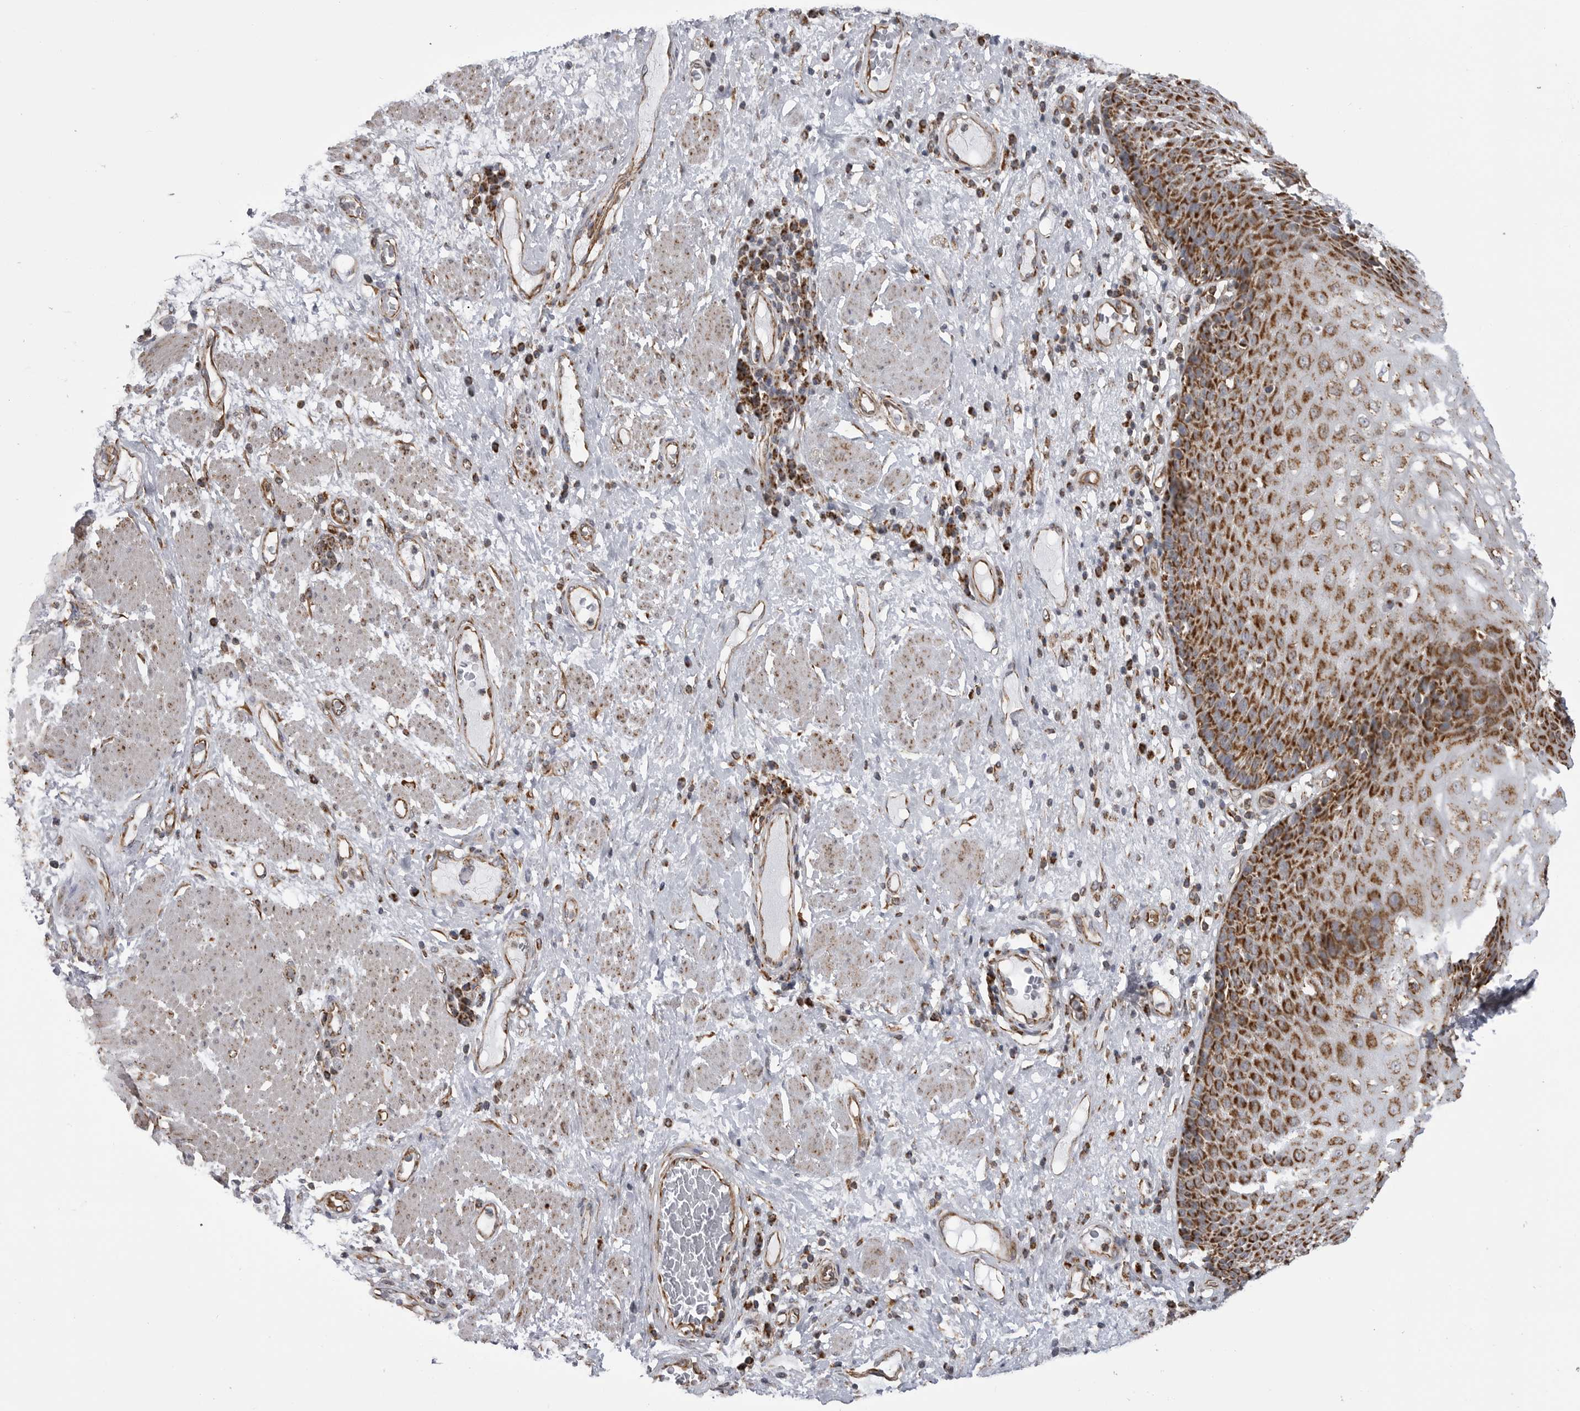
{"staining": {"intensity": "strong", "quantity": ">75%", "location": "cytoplasmic/membranous"}, "tissue": "esophagus", "cell_type": "Squamous epithelial cells", "image_type": "normal", "snomed": [{"axis": "morphology", "description": "Normal tissue, NOS"}, {"axis": "morphology", "description": "Adenocarcinoma, NOS"}, {"axis": "topography", "description": "Esophagus"}], "caption": "Protein staining by immunohistochemistry displays strong cytoplasmic/membranous staining in approximately >75% of squamous epithelial cells in benign esophagus. The protein is stained brown, and the nuclei are stained in blue (DAB (3,3'-diaminobenzidine) IHC with brightfield microscopy, high magnification).", "gene": "FH", "patient": {"sex": "male", "age": 62}}